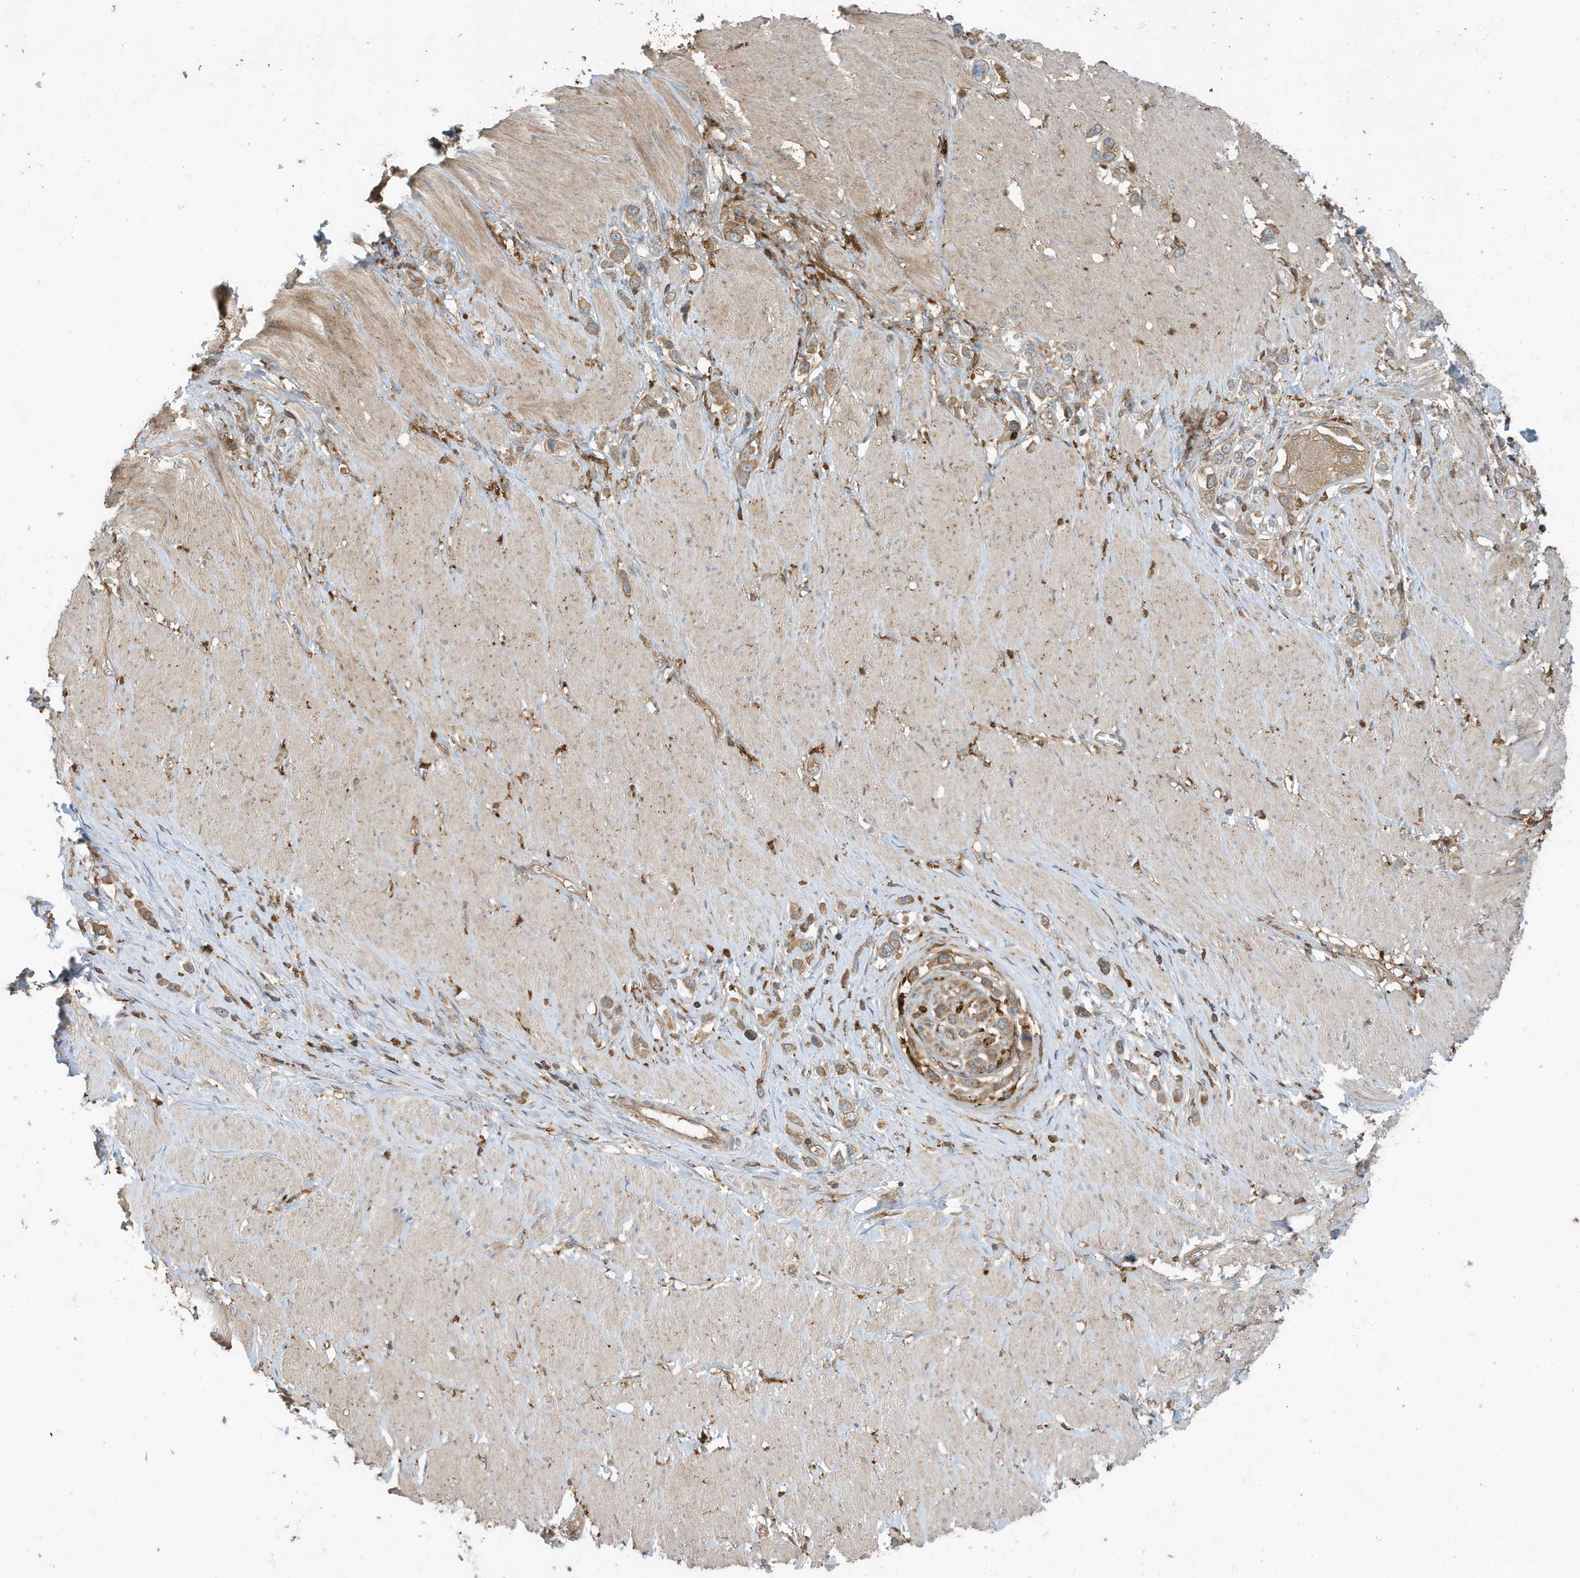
{"staining": {"intensity": "moderate", "quantity": ">75%", "location": "cytoplasmic/membranous"}, "tissue": "stomach cancer", "cell_type": "Tumor cells", "image_type": "cancer", "snomed": [{"axis": "morphology", "description": "Normal tissue, NOS"}, {"axis": "morphology", "description": "Adenocarcinoma, NOS"}, {"axis": "topography", "description": "Stomach, upper"}, {"axis": "topography", "description": "Stomach"}], "caption": "Human stomach cancer stained with a protein marker shows moderate staining in tumor cells.", "gene": "ABTB1", "patient": {"sex": "female", "age": 65}}